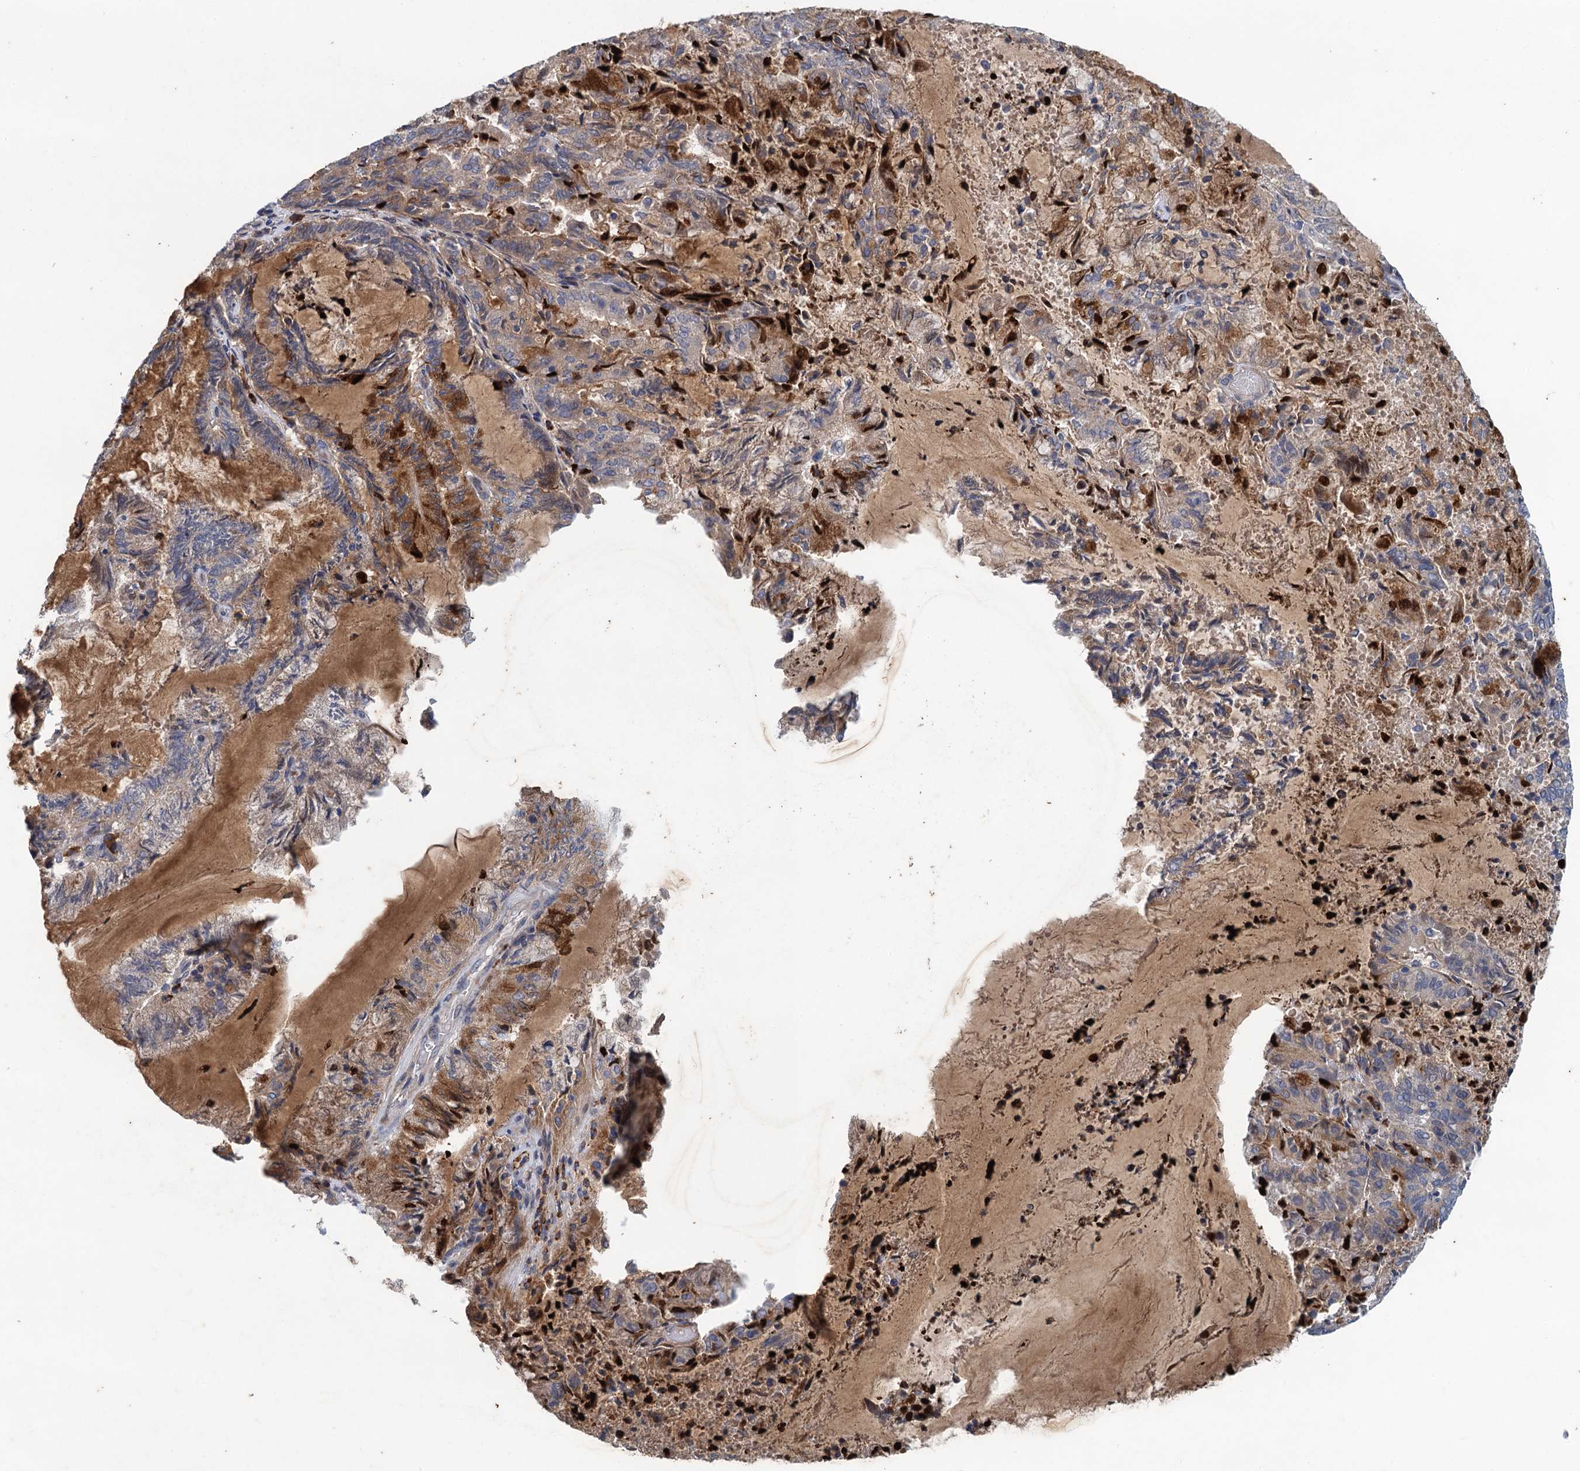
{"staining": {"intensity": "weak", "quantity": "<25%", "location": "cytoplasmic/membranous"}, "tissue": "endometrial cancer", "cell_type": "Tumor cells", "image_type": "cancer", "snomed": [{"axis": "morphology", "description": "Adenocarcinoma, NOS"}, {"axis": "topography", "description": "Endometrium"}], "caption": "High power microscopy micrograph of an immunohistochemistry (IHC) photomicrograph of endometrial cancer (adenocarcinoma), revealing no significant staining in tumor cells. (DAB immunohistochemistry with hematoxylin counter stain).", "gene": "TPCN1", "patient": {"sex": "female", "age": 80}}